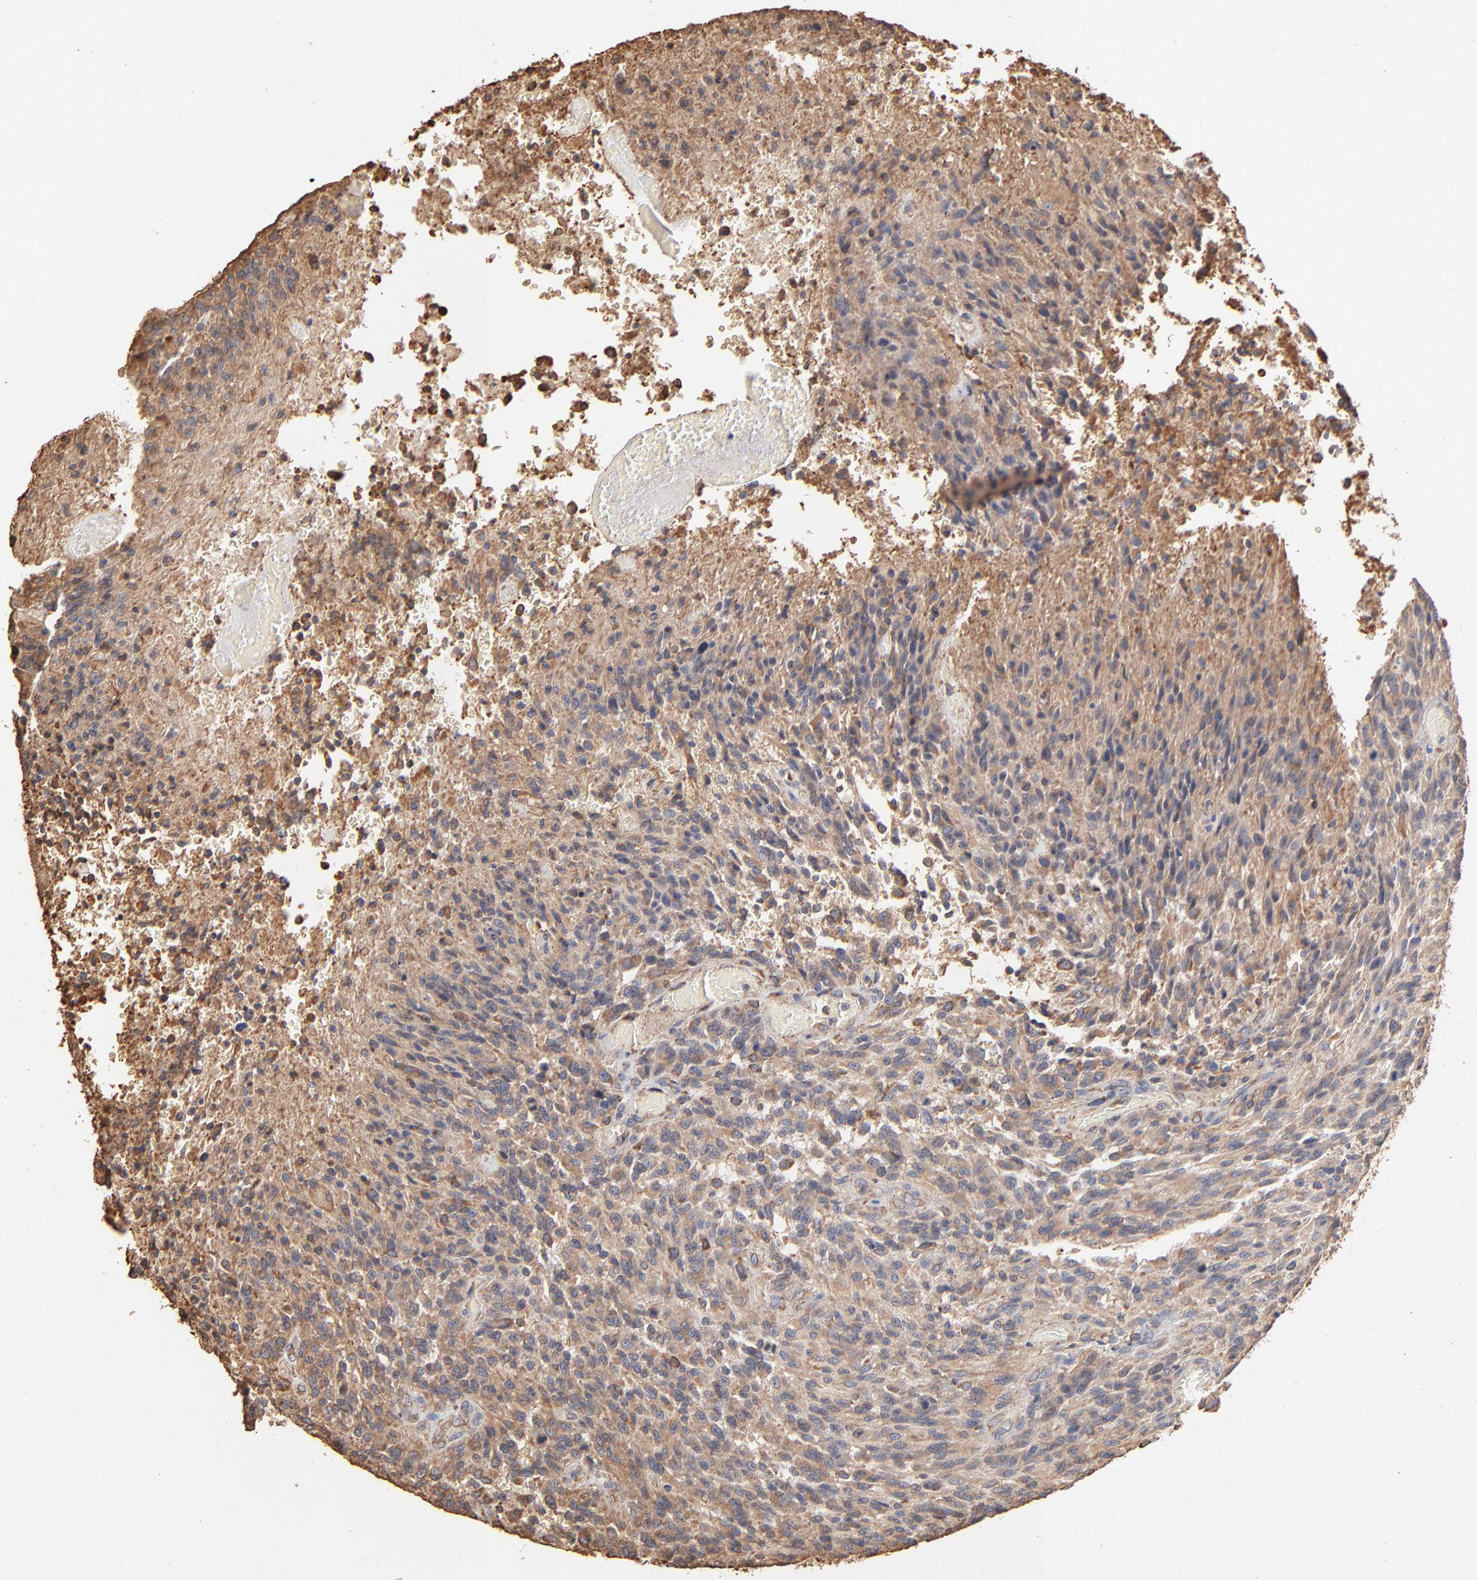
{"staining": {"intensity": "weak", "quantity": ">75%", "location": "cytoplasmic/membranous"}, "tissue": "glioma", "cell_type": "Tumor cells", "image_type": "cancer", "snomed": [{"axis": "morphology", "description": "Normal tissue, NOS"}, {"axis": "morphology", "description": "Glioma, malignant, High grade"}, {"axis": "topography", "description": "Cerebral cortex"}], "caption": "Glioma stained with a brown dye reveals weak cytoplasmic/membranous positive staining in about >75% of tumor cells.", "gene": "PDIA3", "patient": {"sex": "male", "age": 56}}